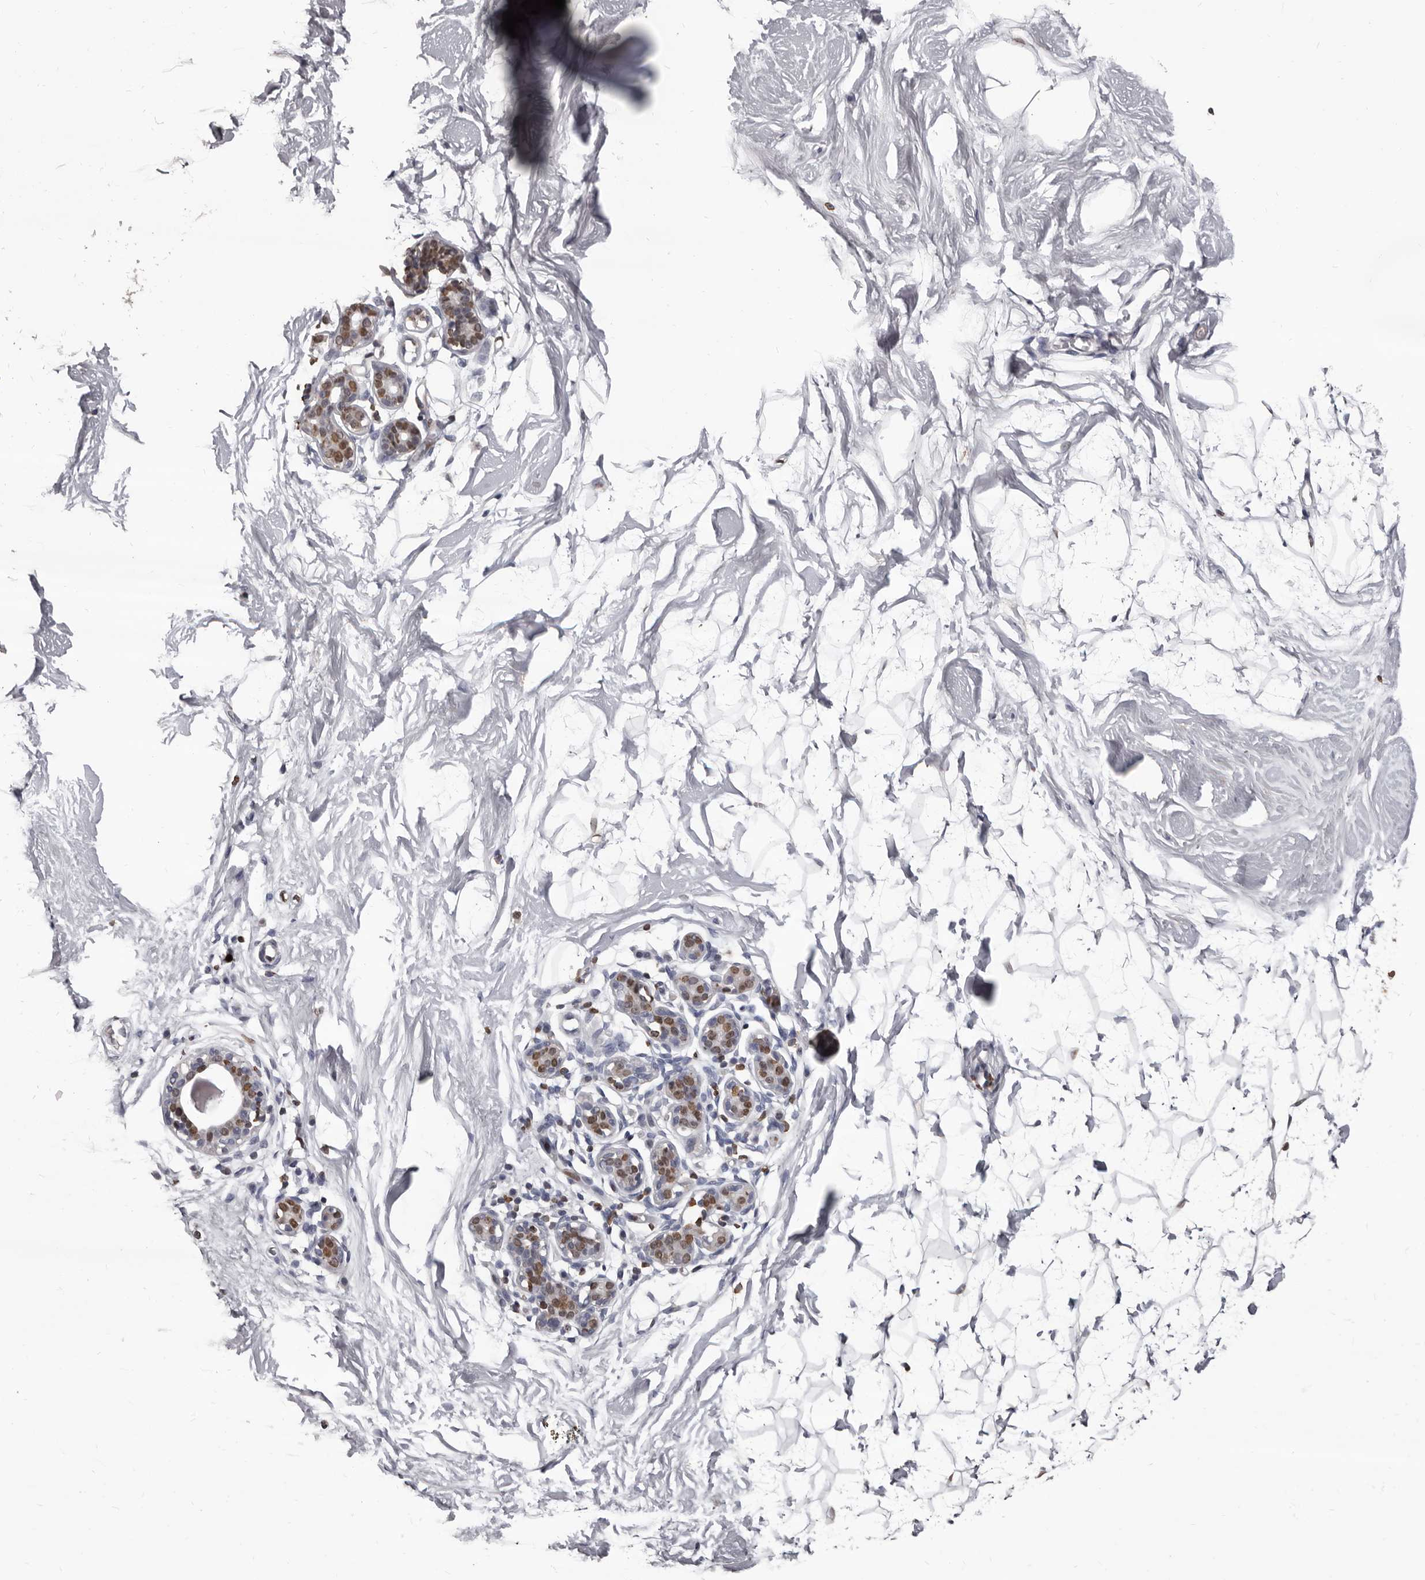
{"staining": {"intensity": "negative", "quantity": "none", "location": "none"}, "tissue": "breast", "cell_type": "Adipocytes", "image_type": "normal", "snomed": [{"axis": "morphology", "description": "Normal tissue, NOS"}, {"axis": "topography", "description": "Breast"}], "caption": "Adipocytes are negative for protein expression in normal human breast. (DAB (3,3'-diaminobenzidine) IHC with hematoxylin counter stain).", "gene": "AHR", "patient": {"sex": "female", "age": 26}}